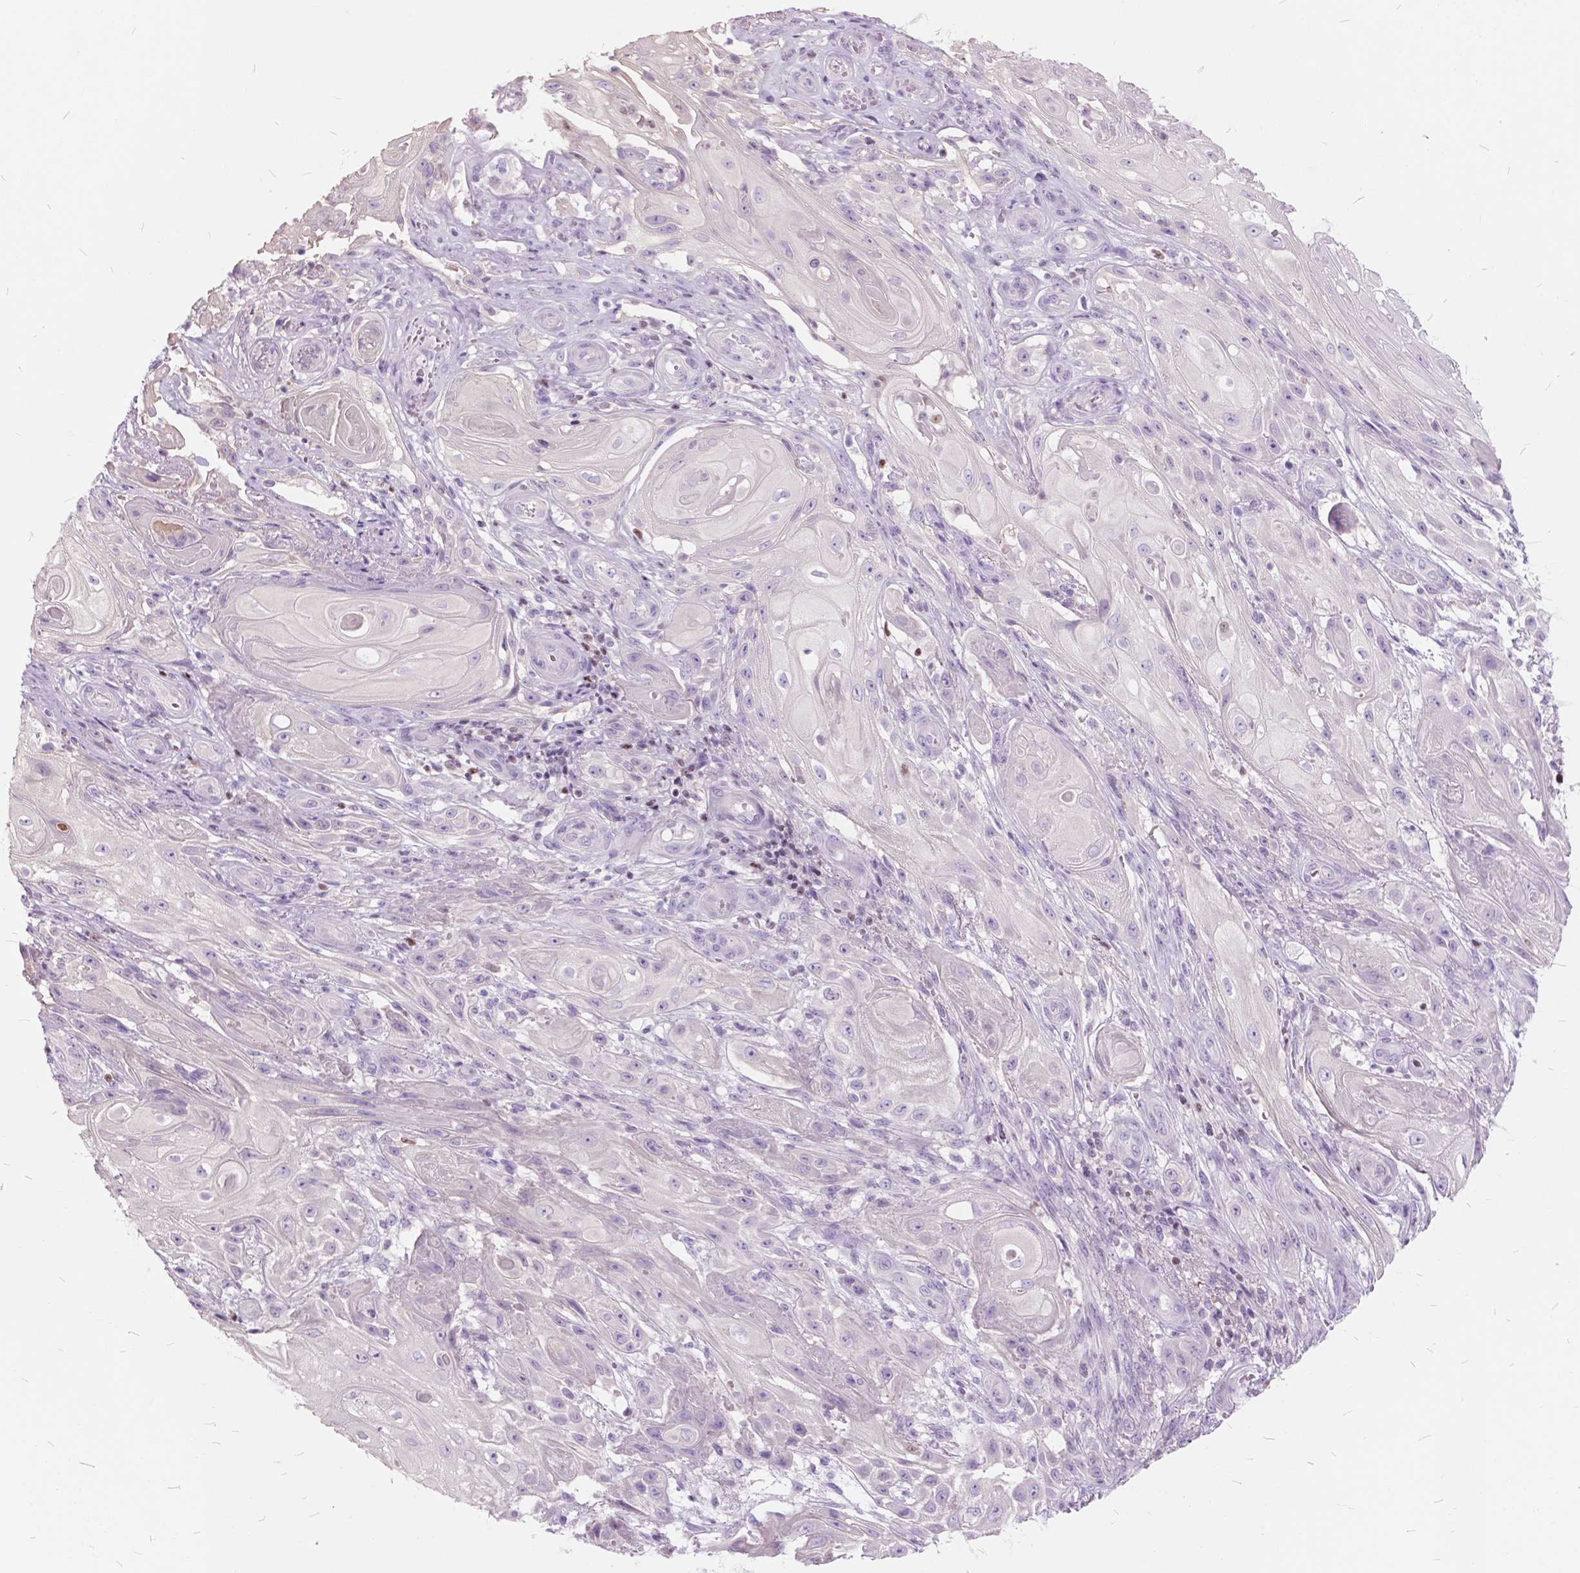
{"staining": {"intensity": "negative", "quantity": "none", "location": "none"}, "tissue": "skin cancer", "cell_type": "Tumor cells", "image_type": "cancer", "snomed": [{"axis": "morphology", "description": "Squamous cell carcinoma, NOS"}, {"axis": "topography", "description": "Skin"}], "caption": "This is an immunohistochemistry (IHC) histopathology image of human skin squamous cell carcinoma. There is no expression in tumor cells.", "gene": "SP140", "patient": {"sex": "male", "age": 62}}